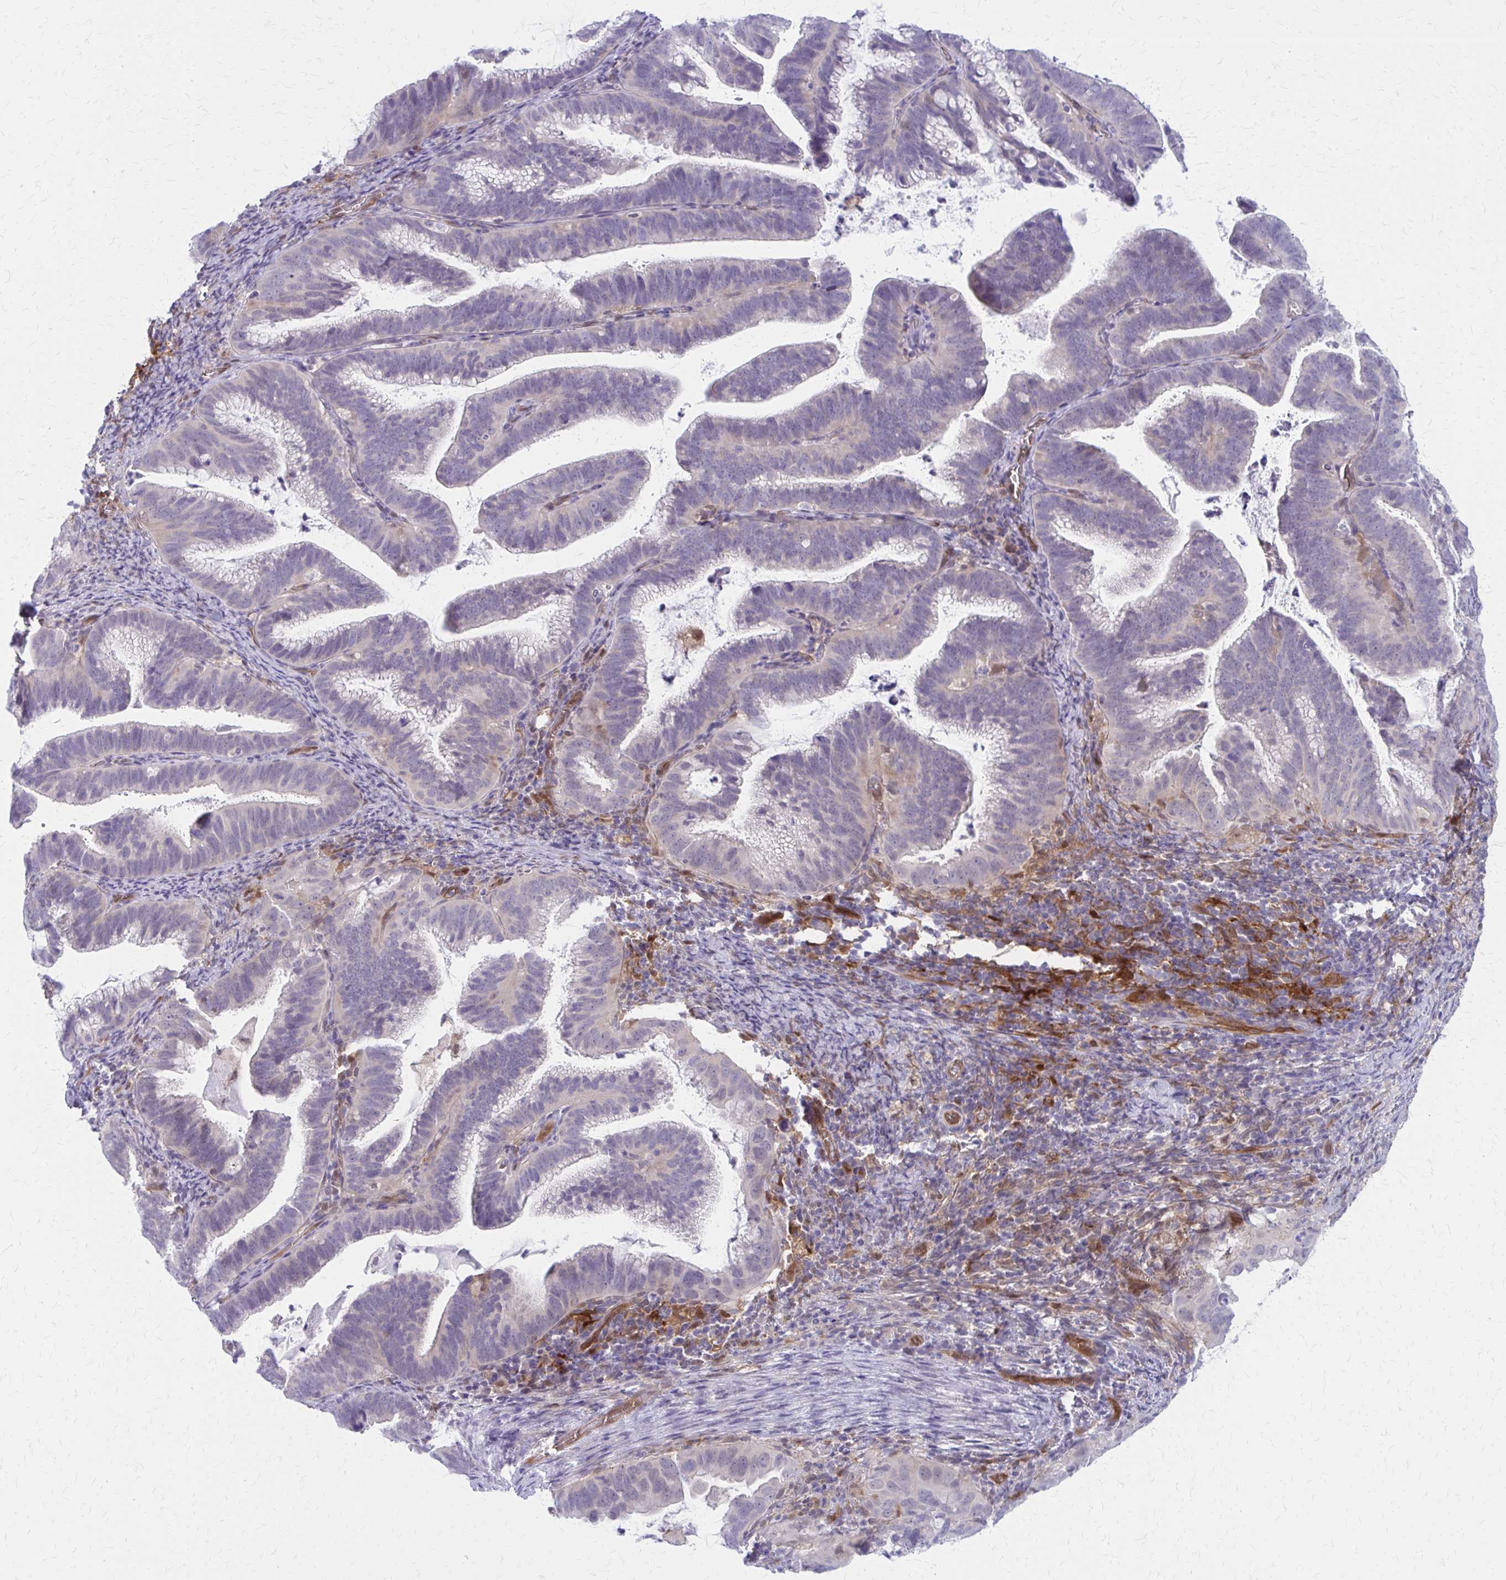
{"staining": {"intensity": "negative", "quantity": "none", "location": "none"}, "tissue": "cervical cancer", "cell_type": "Tumor cells", "image_type": "cancer", "snomed": [{"axis": "morphology", "description": "Adenocarcinoma, NOS"}, {"axis": "topography", "description": "Cervix"}], "caption": "Image shows no significant protein staining in tumor cells of adenocarcinoma (cervical). Nuclei are stained in blue.", "gene": "CLIC2", "patient": {"sex": "female", "age": 61}}